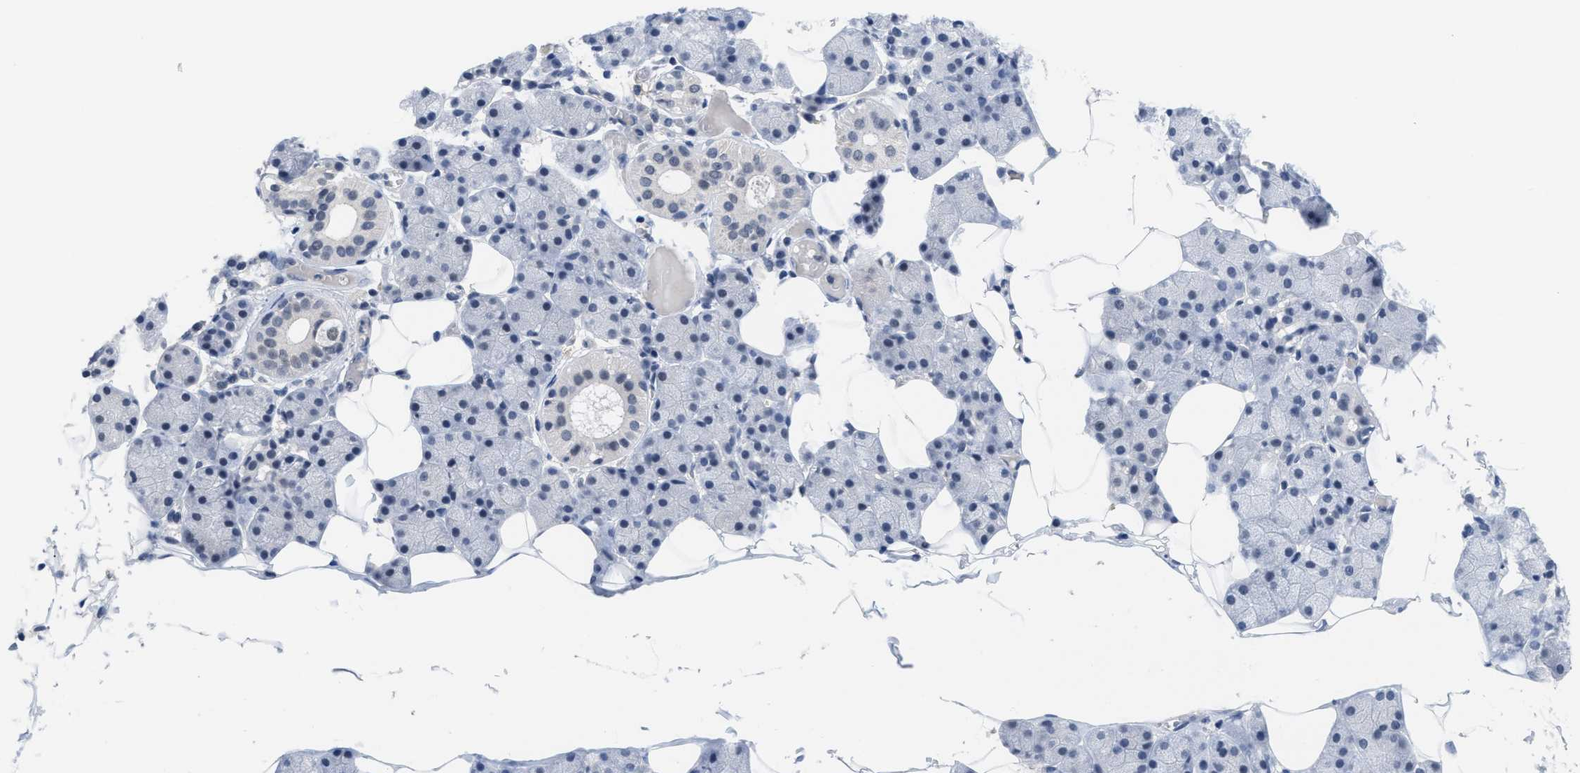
{"staining": {"intensity": "negative", "quantity": "none", "location": "none"}, "tissue": "salivary gland", "cell_type": "Glandular cells", "image_type": "normal", "snomed": [{"axis": "morphology", "description": "Normal tissue, NOS"}, {"axis": "topography", "description": "Salivary gland"}], "caption": "DAB immunohistochemical staining of normal salivary gland displays no significant staining in glandular cells.", "gene": "GGNBP2", "patient": {"sex": "female", "age": 33}}